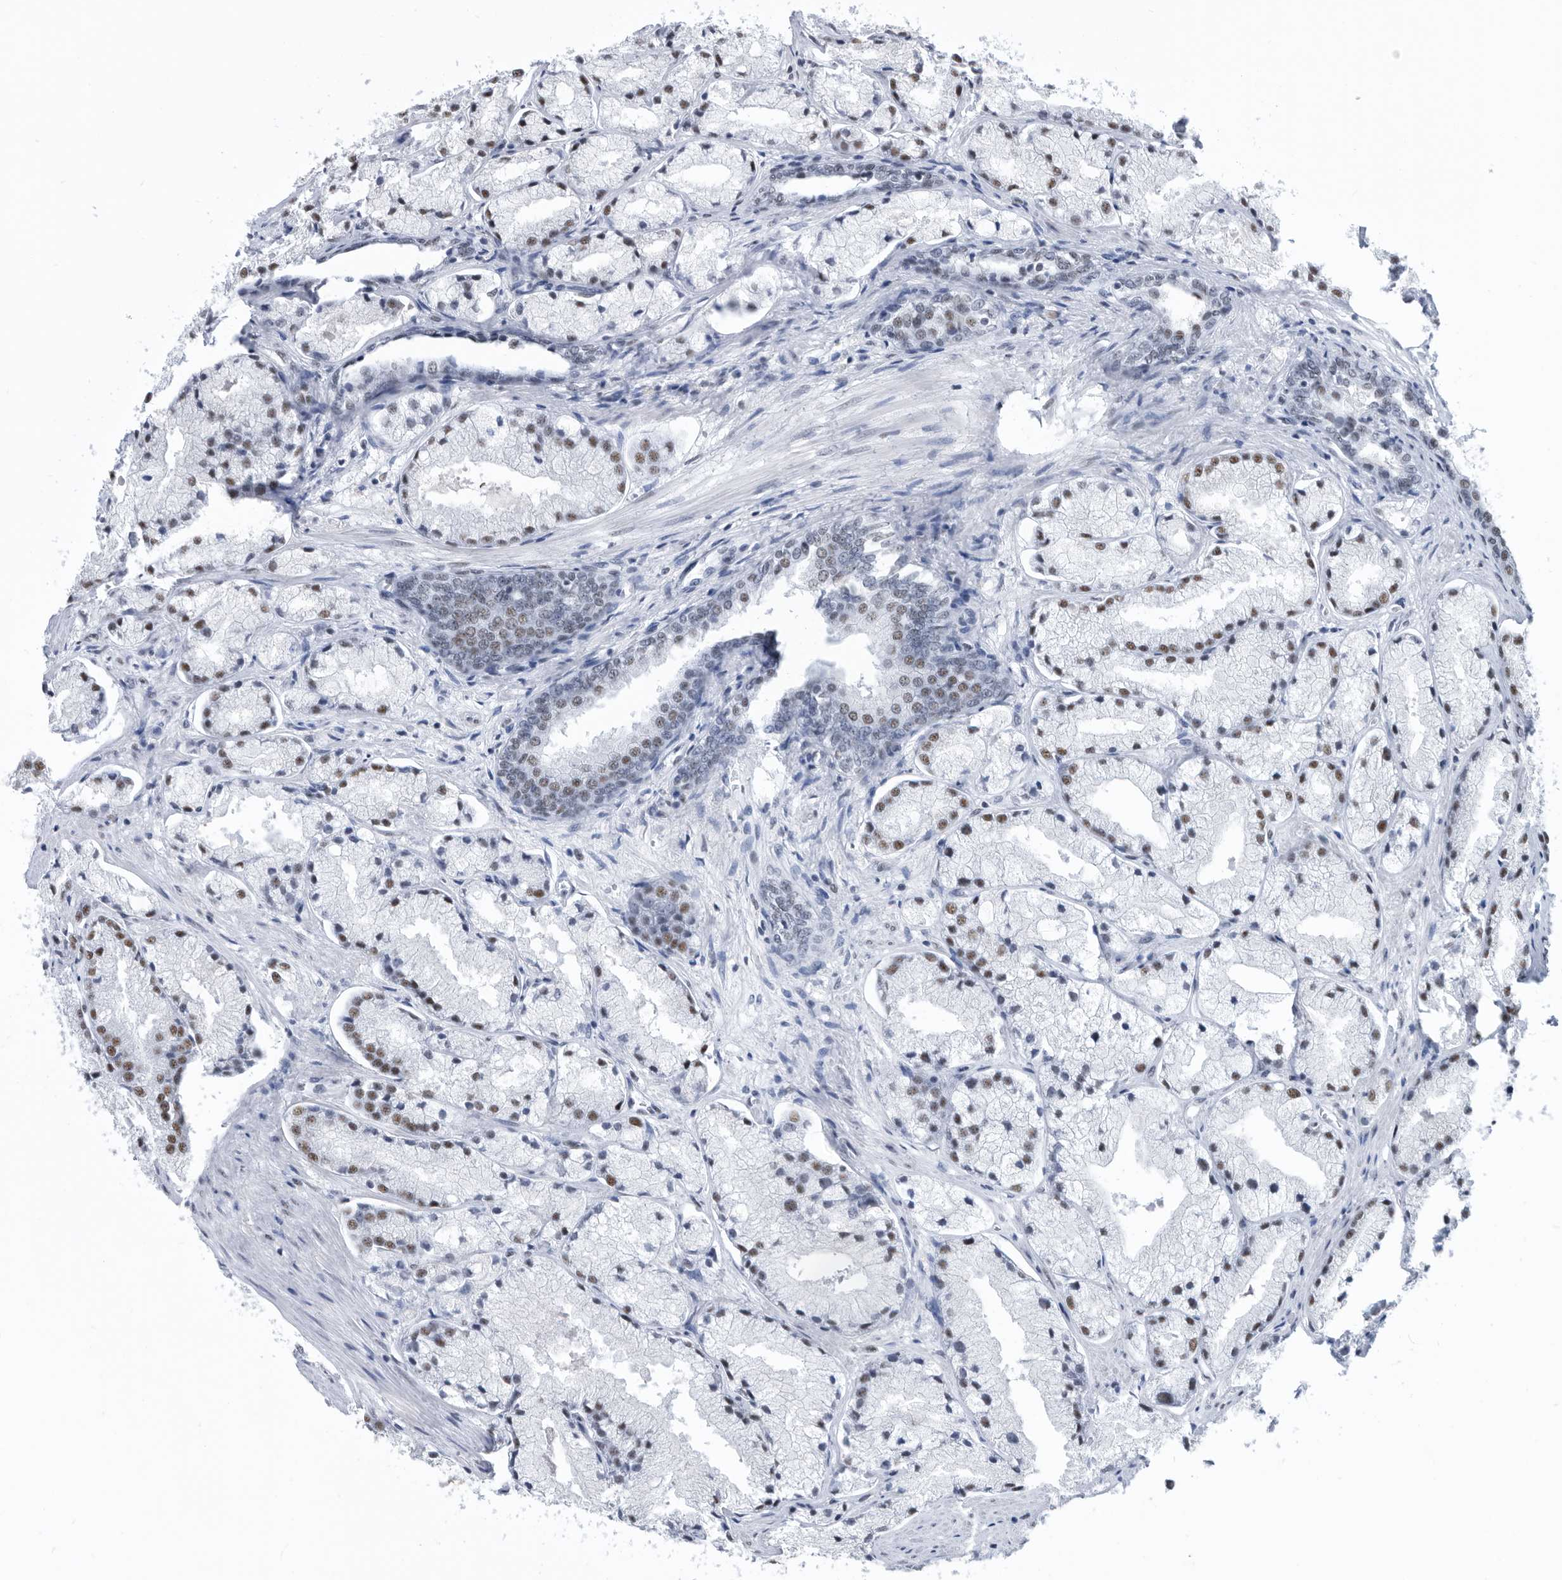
{"staining": {"intensity": "moderate", "quantity": "25%-75%", "location": "nuclear"}, "tissue": "prostate cancer", "cell_type": "Tumor cells", "image_type": "cancer", "snomed": [{"axis": "morphology", "description": "Adenocarcinoma, High grade"}, {"axis": "topography", "description": "Prostate"}], "caption": "The photomicrograph reveals immunohistochemical staining of prostate cancer (adenocarcinoma (high-grade)). There is moderate nuclear staining is appreciated in about 25%-75% of tumor cells.", "gene": "SF3A1", "patient": {"sex": "male", "age": 50}}